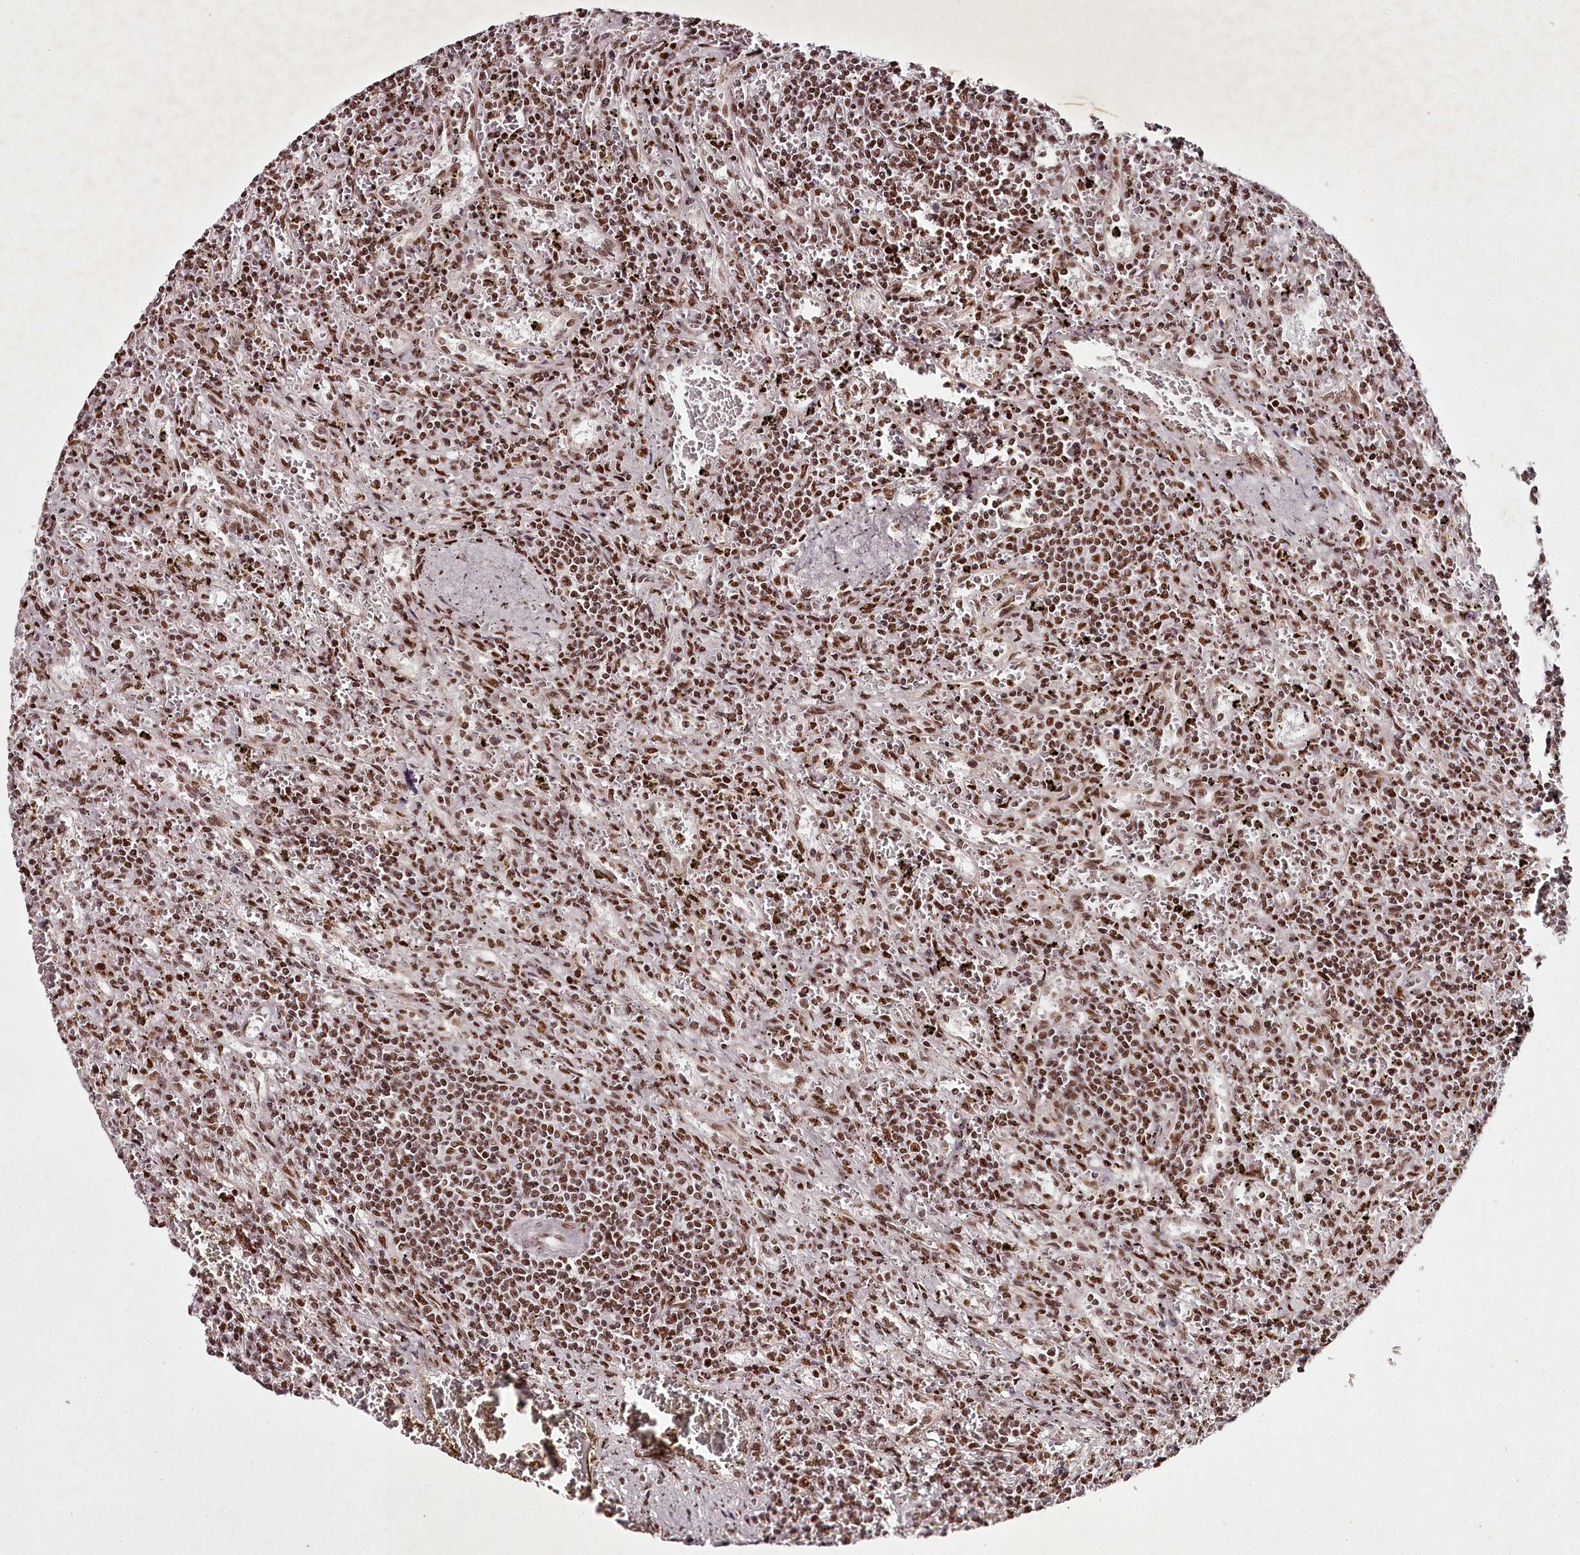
{"staining": {"intensity": "moderate", "quantity": ">75%", "location": "nuclear"}, "tissue": "lymphoma", "cell_type": "Tumor cells", "image_type": "cancer", "snomed": [{"axis": "morphology", "description": "Malignant lymphoma, non-Hodgkin's type, Low grade"}, {"axis": "topography", "description": "Spleen"}], "caption": "Human low-grade malignant lymphoma, non-Hodgkin's type stained for a protein (brown) reveals moderate nuclear positive staining in about >75% of tumor cells.", "gene": "PSPC1", "patient": {"sex": "male", "age": 76}}